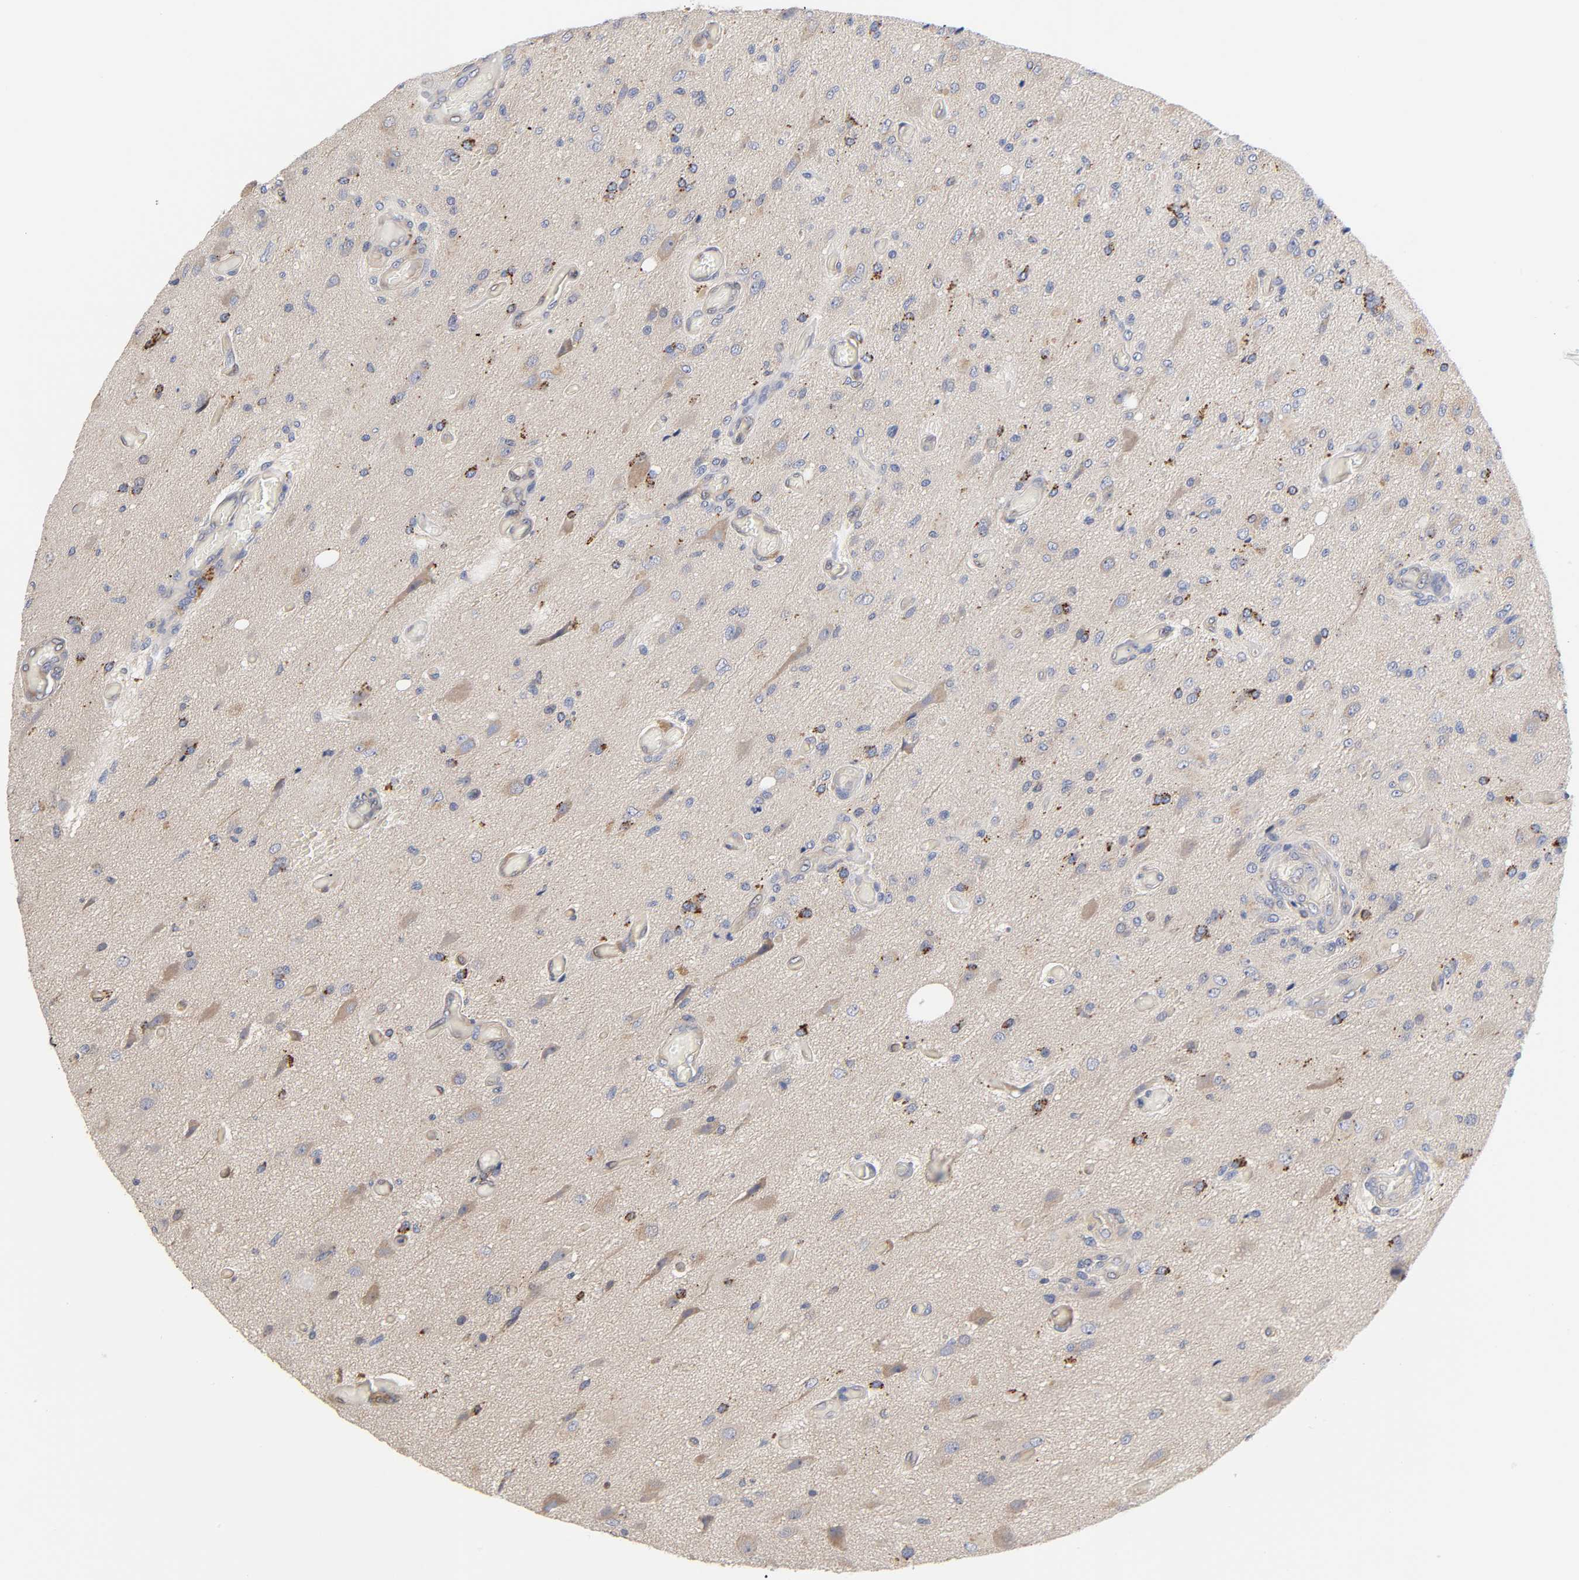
{"staining": {"intensity": "weak", "quantity": ">75%", "location": "cytoplasmic/membranous"}, "tissue": "glioma", "cell_type": "Tumor cells", "image_type": "cancer", "snomed": [{"axis": "morphology", "description": "Normal tissue, NOS"}, {"axis": "morphology", "description": "Glioma, malignant, High grade"}, {"axis": "topography", "description": "Cerebral cortex"}], "caption": "Tumor cells reveal low levels of weak cytoplasmic/membranous staining in approximately >75% of cells in human glioma. (DAB IHC with brightfield microscopy, high magnification).", "gene": "C17orf75", "patient": {"sex": "male", "age": 77}}